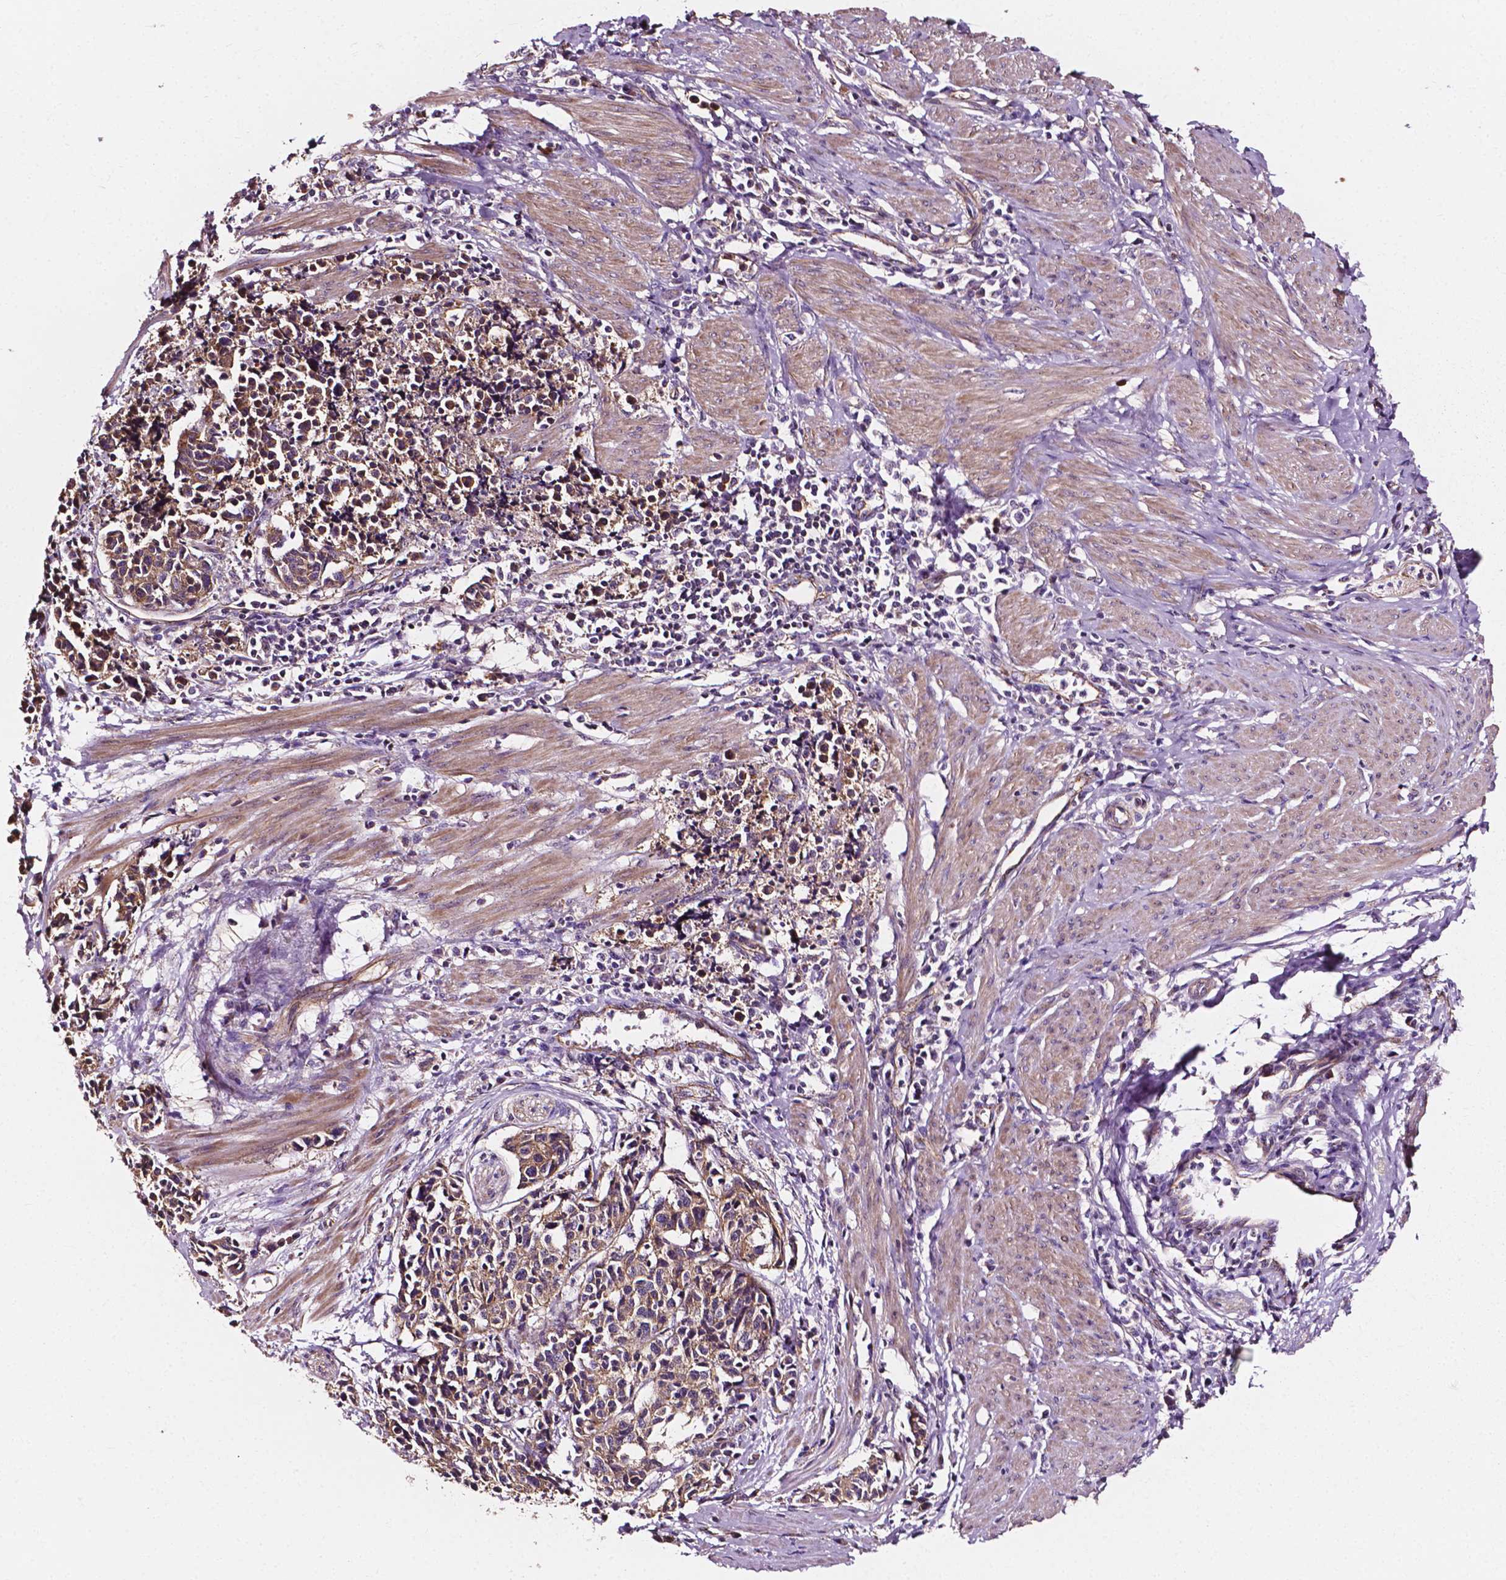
{"staining": {"intensity": "weak", "quantity": ">75%", "location": "cytoplasmic/membranous"}, "tissue": "cervical cancer", "cell_type": "Tumor cells", "image_type": "cancer", "snomed": [{"axis": "morphology", "description": "Squamous cell carcinoma, NOS"}, {"axis": "topography", "description": "Cervix"}], "caption": "Weak cytoplasmic/membranous expression for a protein is appreciated in about >75% of tumor cells of cervical squamous cell carcinoma using IHC.", "gene": "ATG16L1", "patient": {"sex": "female", "age": 35}}